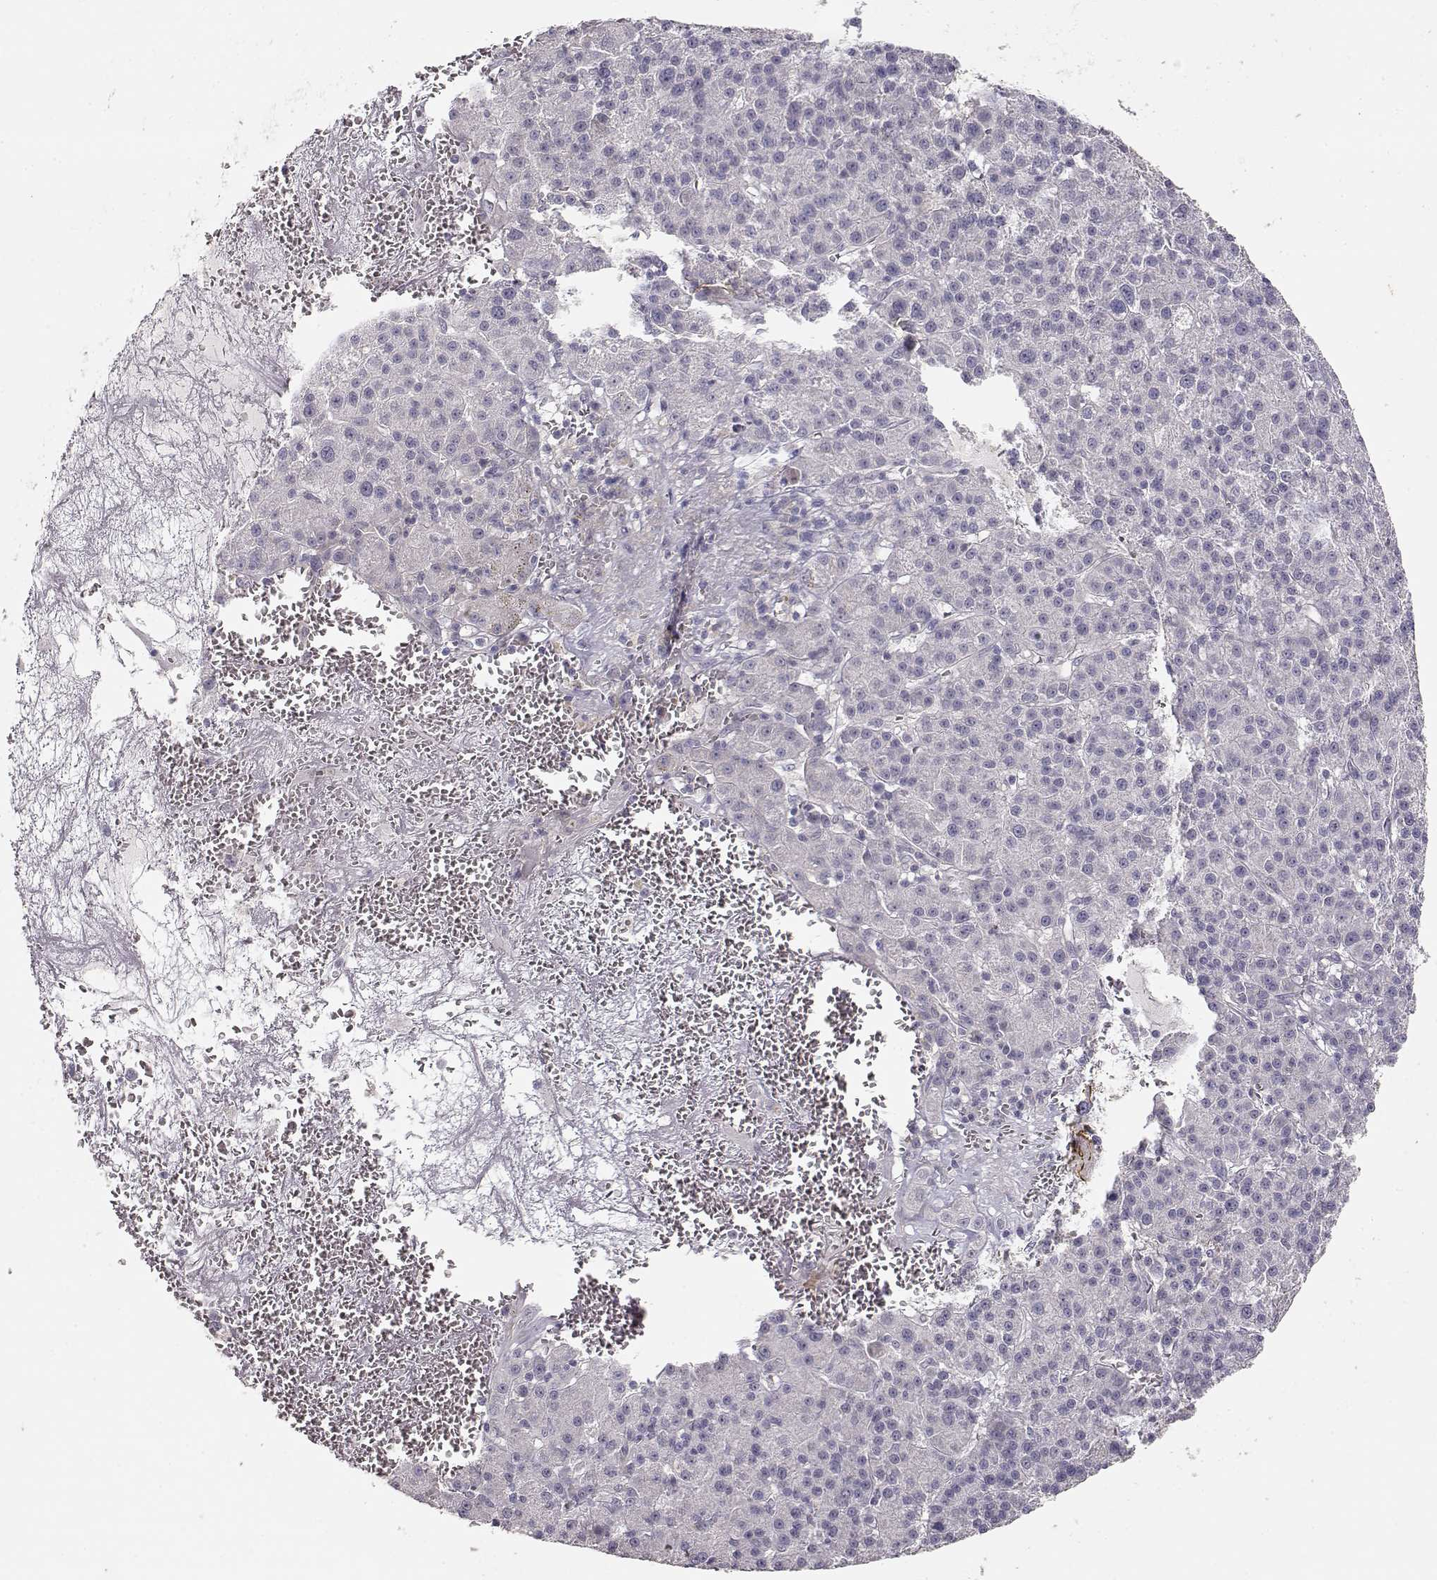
{"staining": {"intensity": "negative", "quantity": "none", "location": "none"}, "tissue": "liver cancer", "cell_type": "Tumor cells", "image_type": "cancer", "snomed": [{"axis": "morphology", "description": "Carcinoma, Hepatocellular, NOS"}, {"axis": "topography", "description": "Liver"}], "caption": "There is no significant positivity in tumor cells of liver cancer (hepatocellular carcinoma). (DAB IHC with hematoxylin counter stain).", "gene": "LAMA5", "patient": {"sex": "female", "age": 60}}